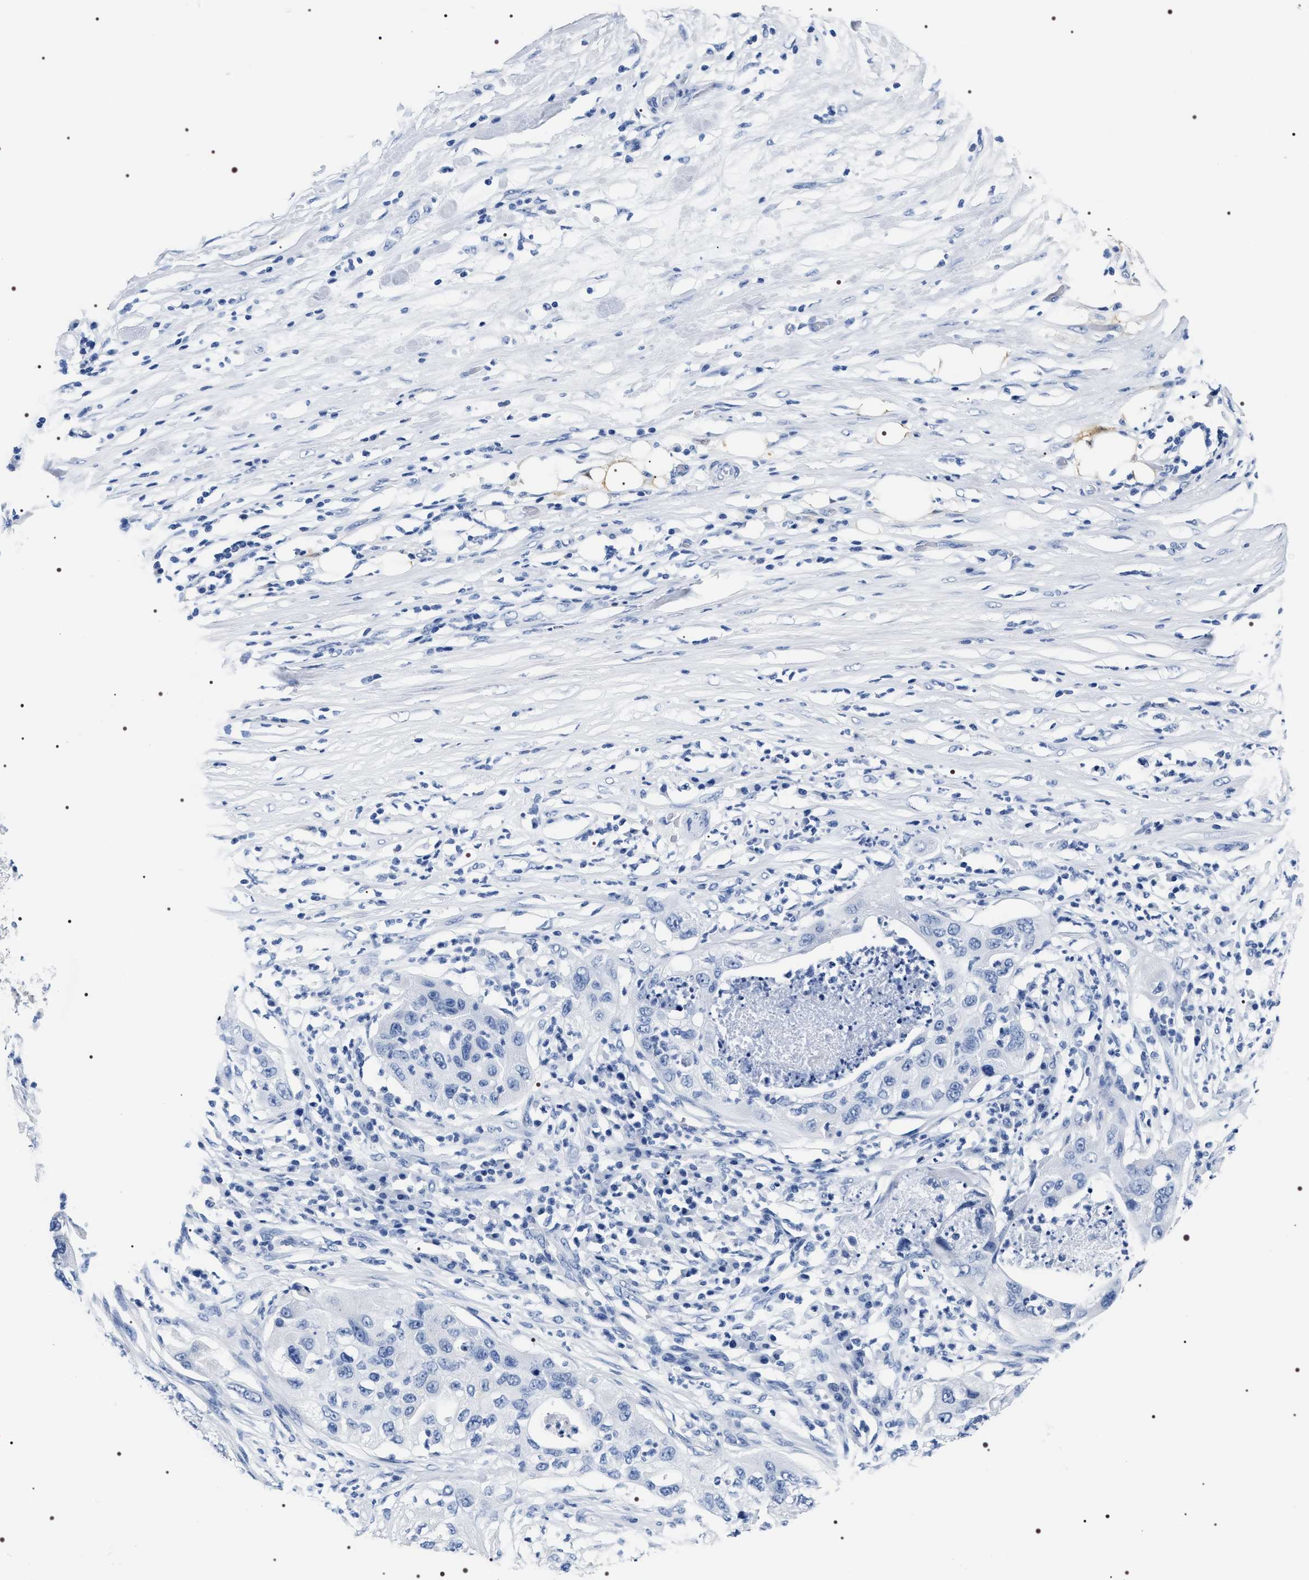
{"staining": {"intensity": "negative", "quantity": "none", "location": "none"}, "tissue": "pancreatic cancer", "cell_type": "Tumor cells", "image_type": "cancer", "snomed": [{"axis": "morphology", "description": "Adenocarcinoma, NOS"}, {"axis": "topography", "description": "Pancreas"}], "caption": "IHC of human adenocarcinoma (pancreatic) exhibits no positivity in tumor cells.", "gene": "ADH4", "patient": {"sex": "female", "age": 78}}